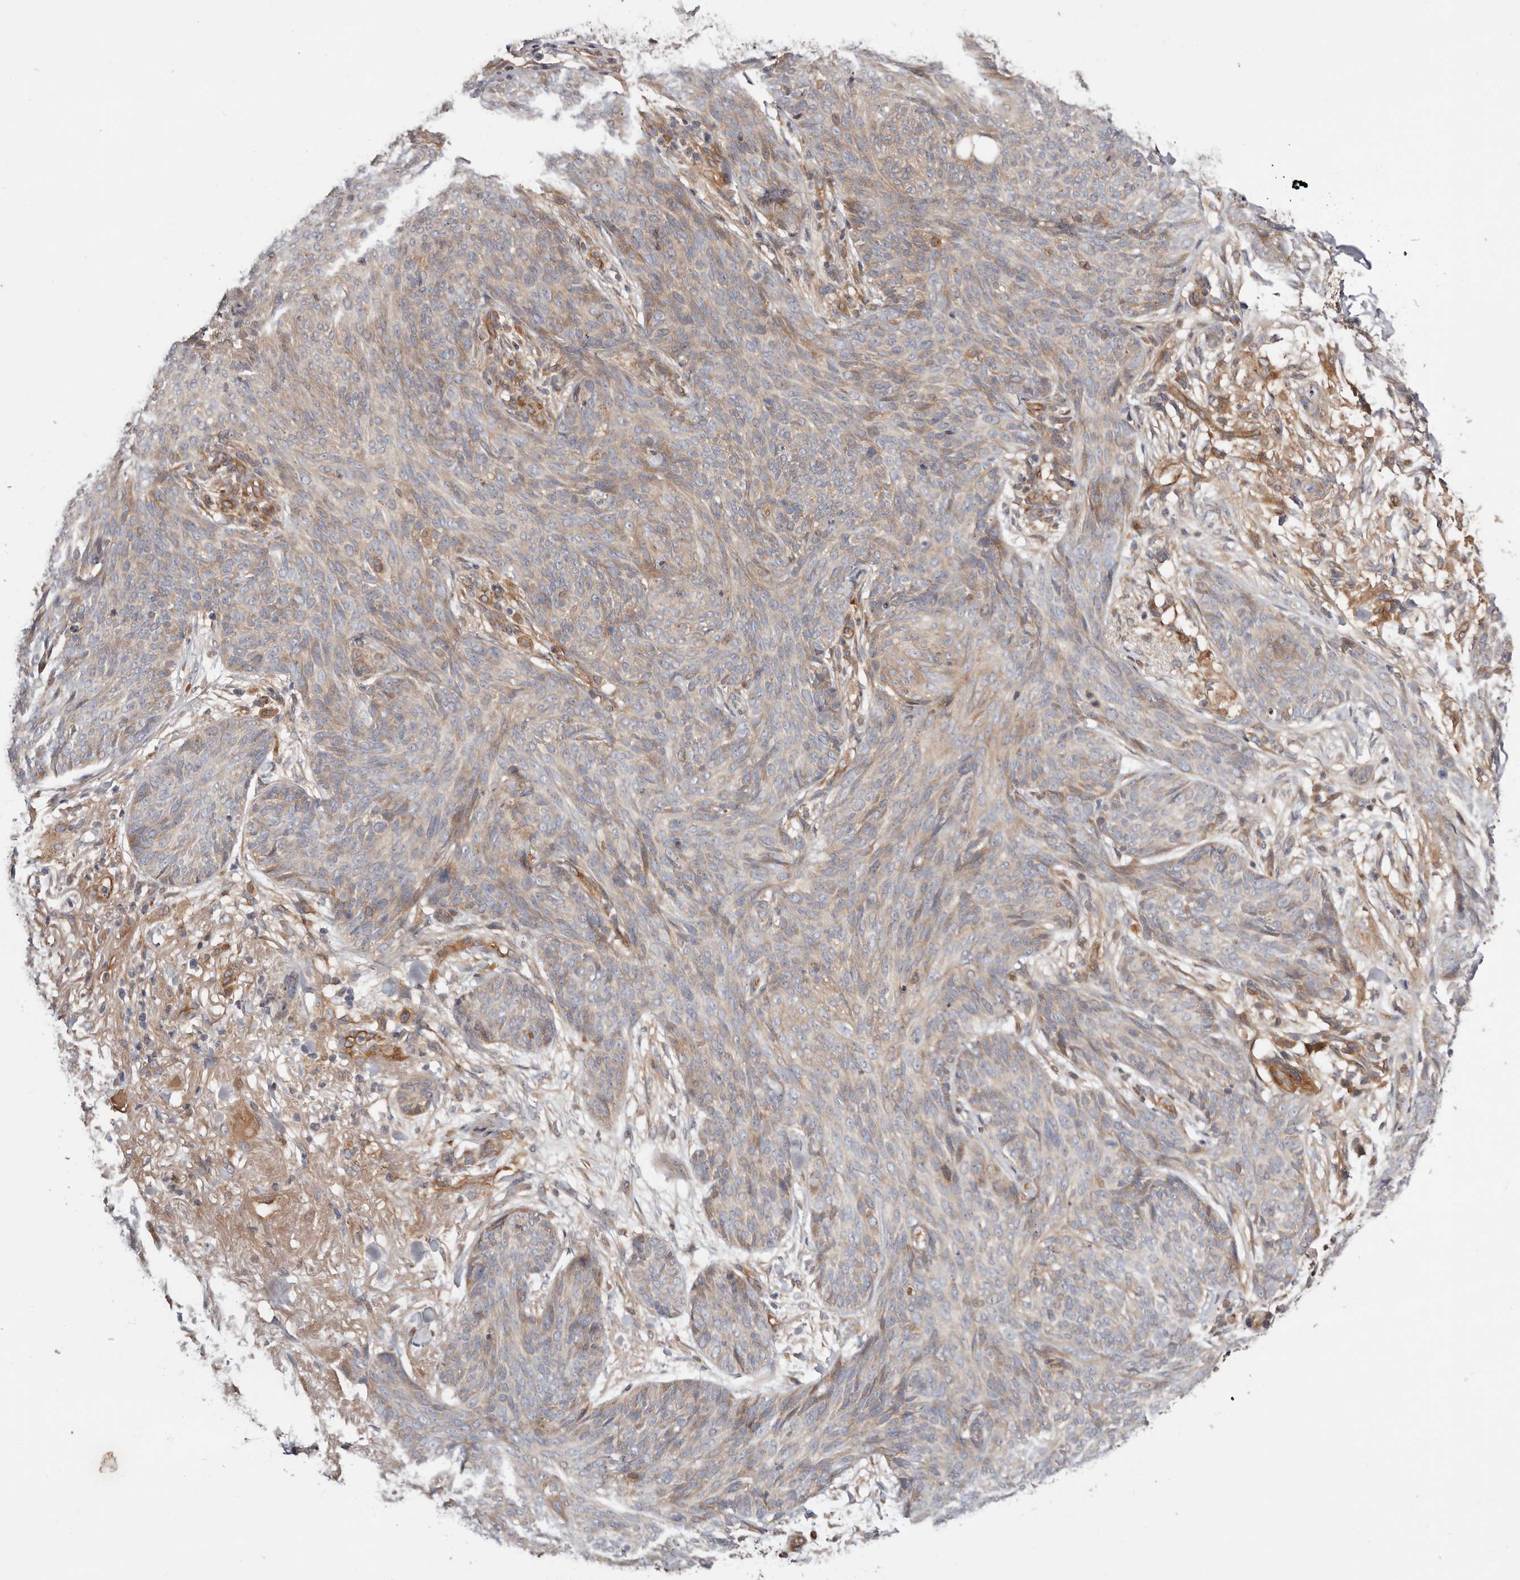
{"staining": {"intensity": "weak", "quantity": "25%-75%", "location": "cytoplasmic/membranous"}, "tissue": "skin cancer", "cell_type": "Tumor cells", "image_type": "cancer", "snomed": [{"axis": "morphology", "description": "Basal cell carcinoma"}, {"axis": "topography", "description": "Skin"}], "caption": "The immunohistochemical stain shows weak cytoplasmic/membranous positivity in tumor cells of skin cancer tissue.", "gene": "MACF1", "patient": {"sex": "male", "age": 85}}